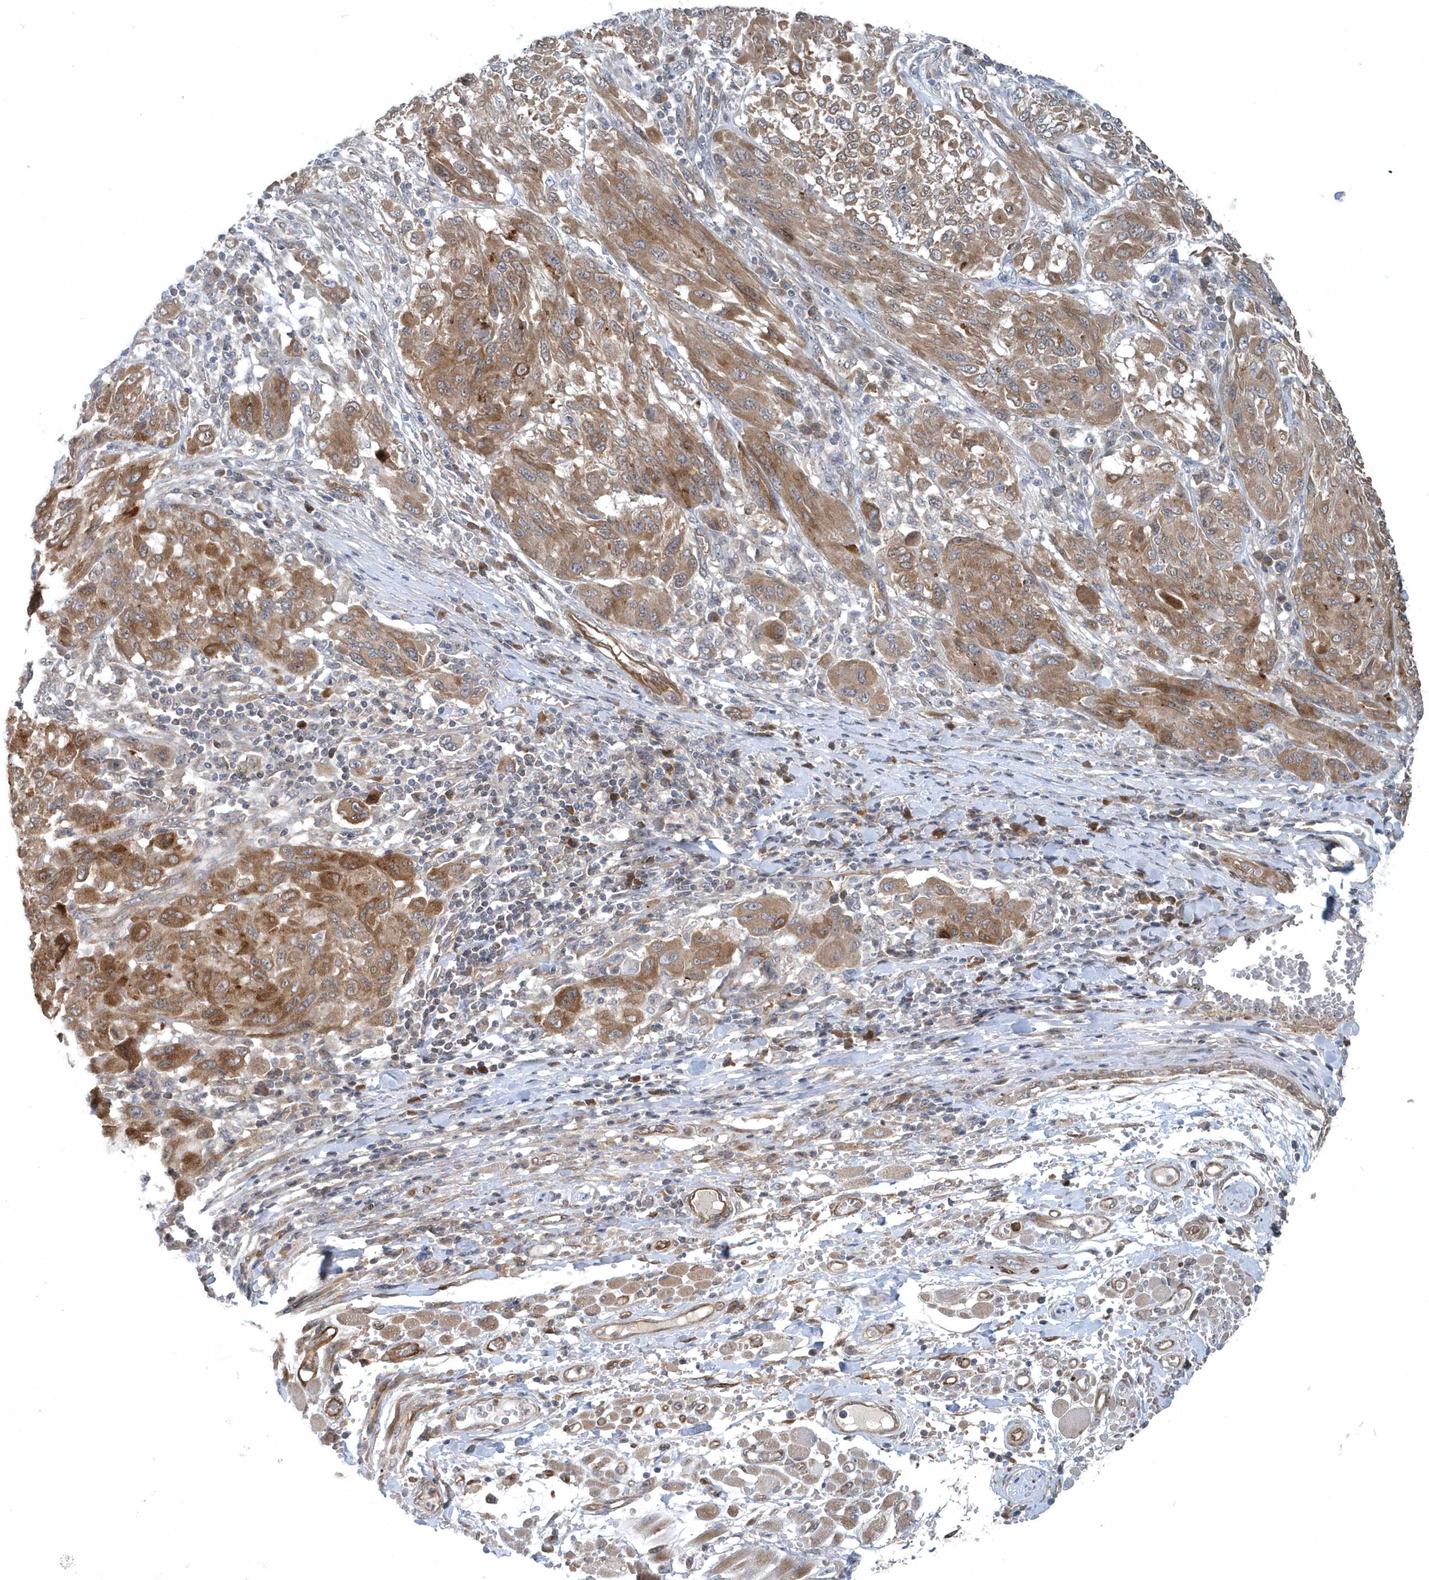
{"staining": {"intensity": "moderate", "quantity": ">75%", "location": "cytoplasmic/membranous"}, "tissue": "melanoma", "cell_type": "Tumor cells", "image_type": "cancer", "snomed": [{"axis": "morphology", "description": "Malignant melanoma, NOS"}, {"axis": "topography", "description": "Skin"}], "caption": "This is a micrograph of IHC staining of melanoma, which shows moderate staining in the cytoplasmic/membranous of tumor cells.", "gene": "MCC", "patient": {"sex": "female", "age": 91}}